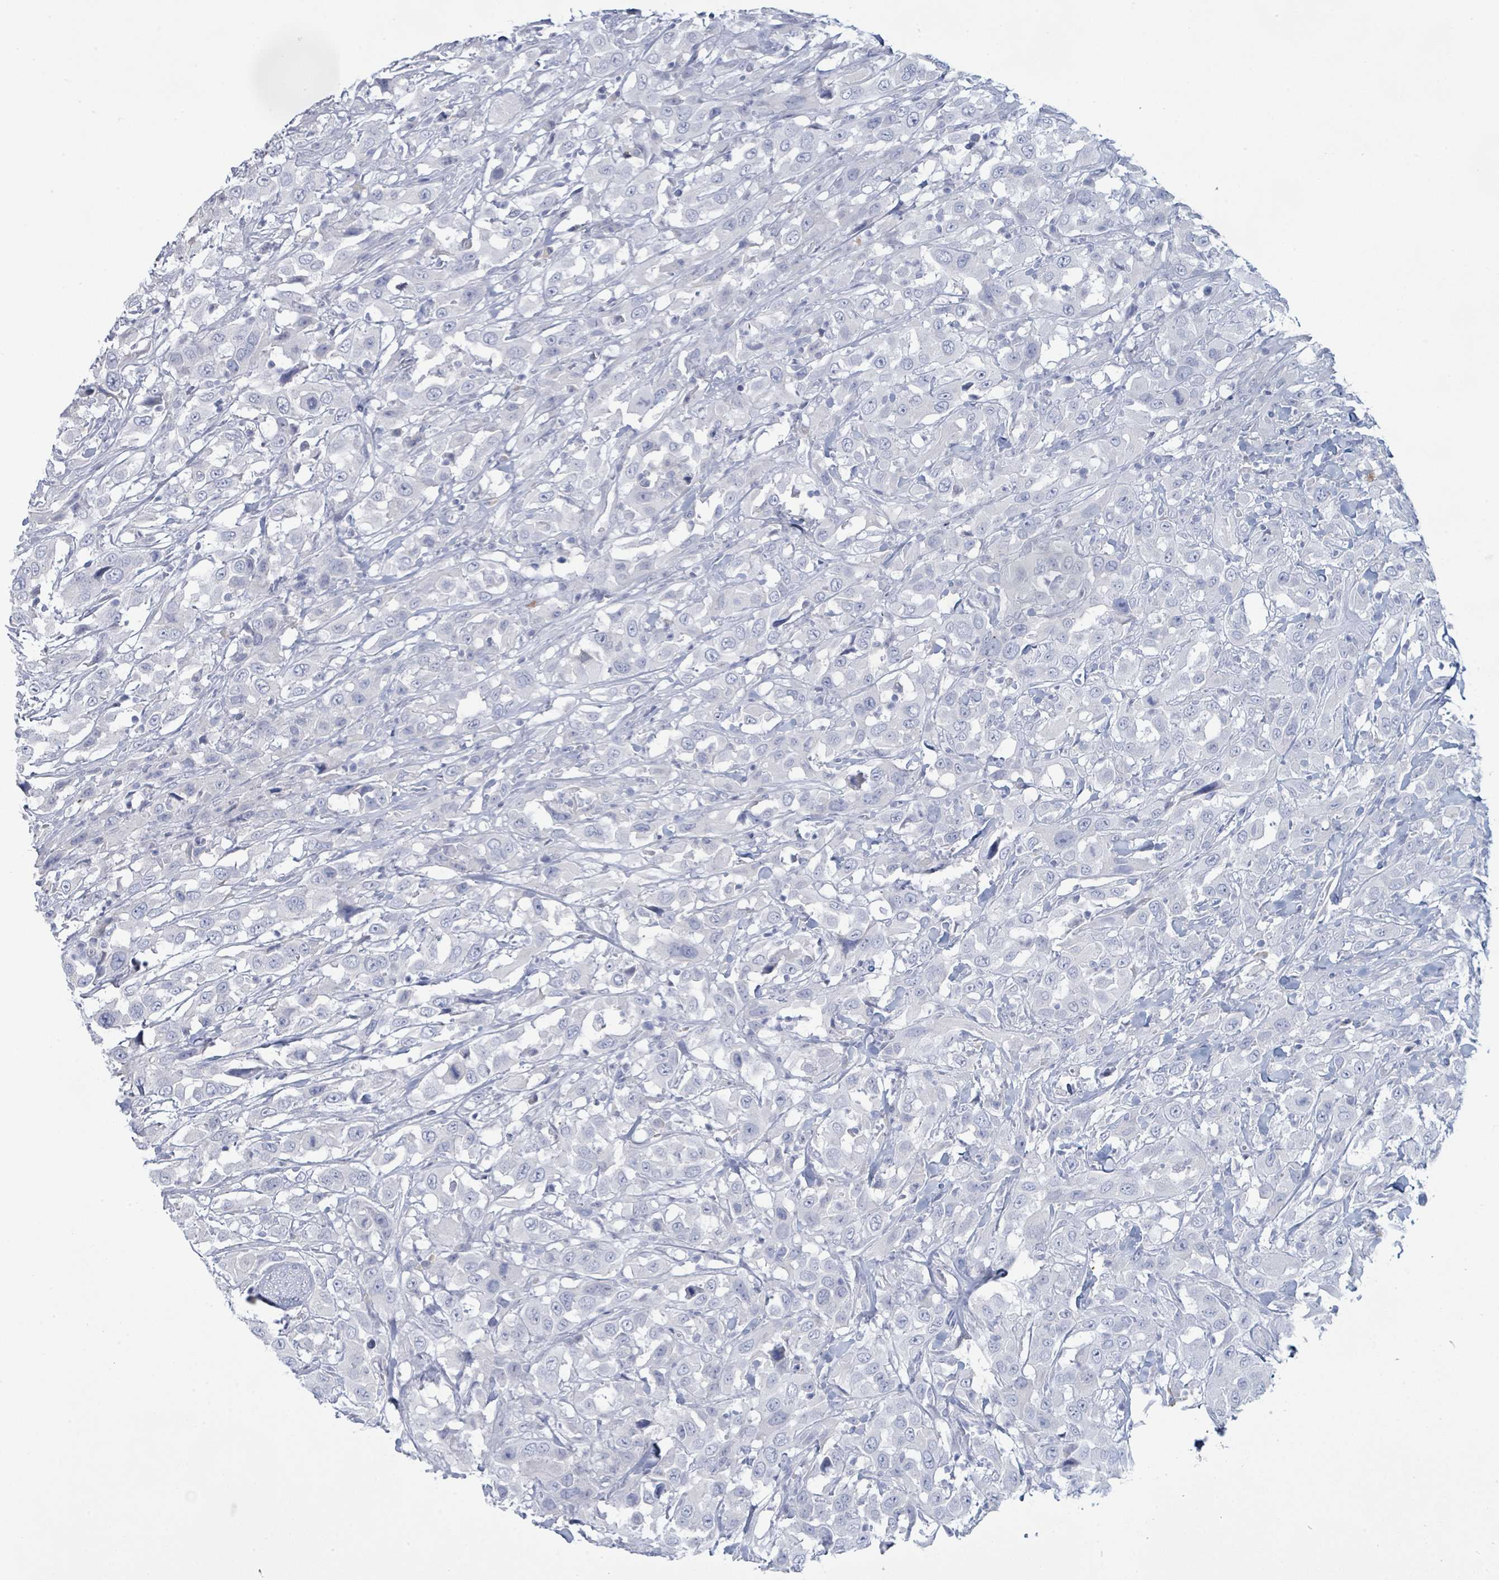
{"staining": {"intensity": "negative", "quantity": "none", "location": "none"}, "tissue": "urothelial cancer", "cell_type": "Tumor cells", "image_type": "cancer", "snomed": [{"axis": "morphology", "description": "Urothelial carcinoma, High grade"}, {"axis": "topography", "description": "Urinary bladder"}], "caption": "IHC of human high-grade urothelial carcinoma reveals no staining in tumor cells. Nuclei are stained in blue.", "gene": "PGA3", "patient": {"sex": "male", "age": 61}}